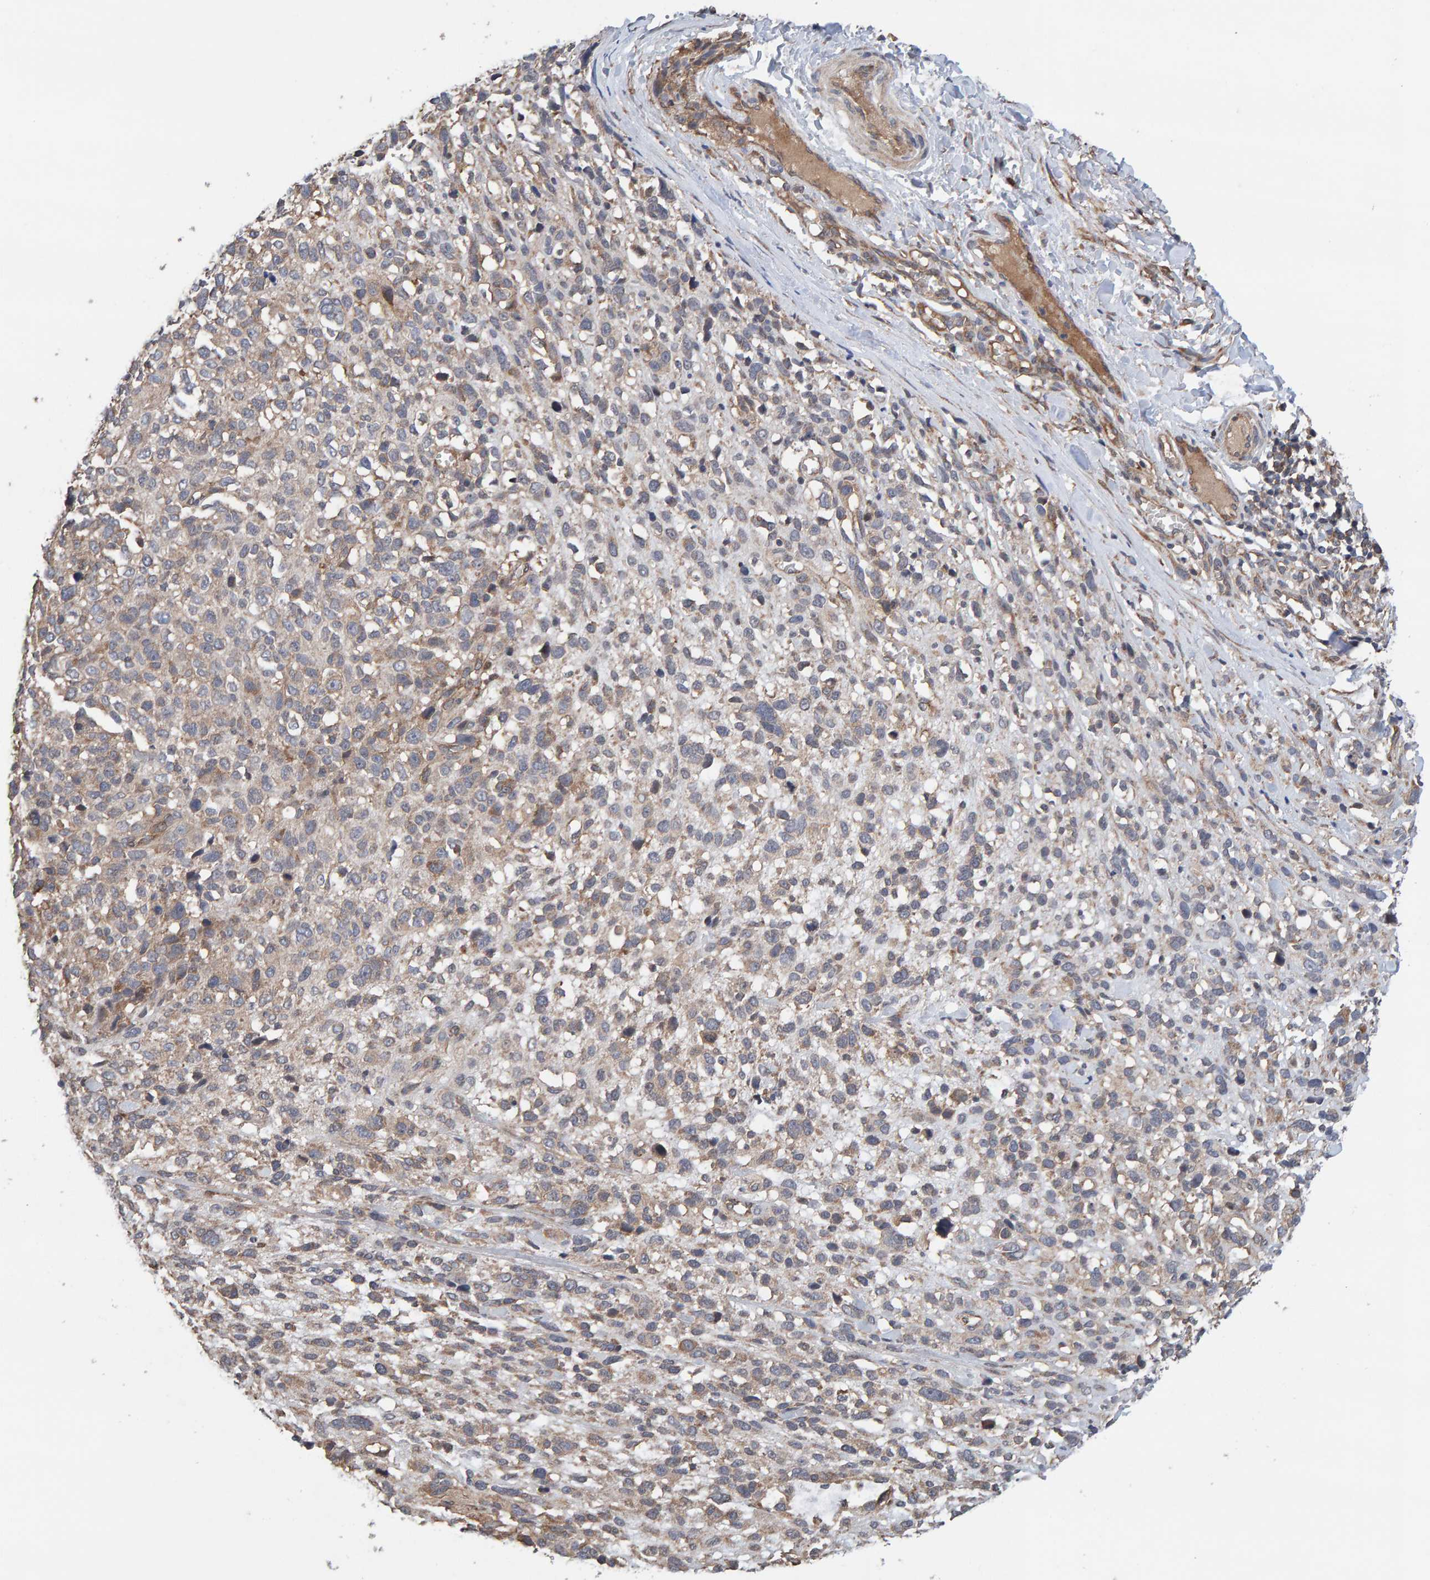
{"staining": {"intensity": "weak", "quantity": ">75%", "location": "cytoplasmic/membranous"}, "tissue": "melanoma", "cell_type": "Tumor cells", "image_type": "cancer", "snomed": [{"axis": "morphology", "description": "Malignant melanoma, NOS"}, {"axis": "topography", "description": "Skin"}], "caption": "Immunohistochemistry (IHC) of malignant melanoma reveals low levels of weak cytoplasmic/membranous expression in approximately >75% of tumor cells.", "gene": "LRSAM1", "patient": {"sex": "female", "age": 55}}